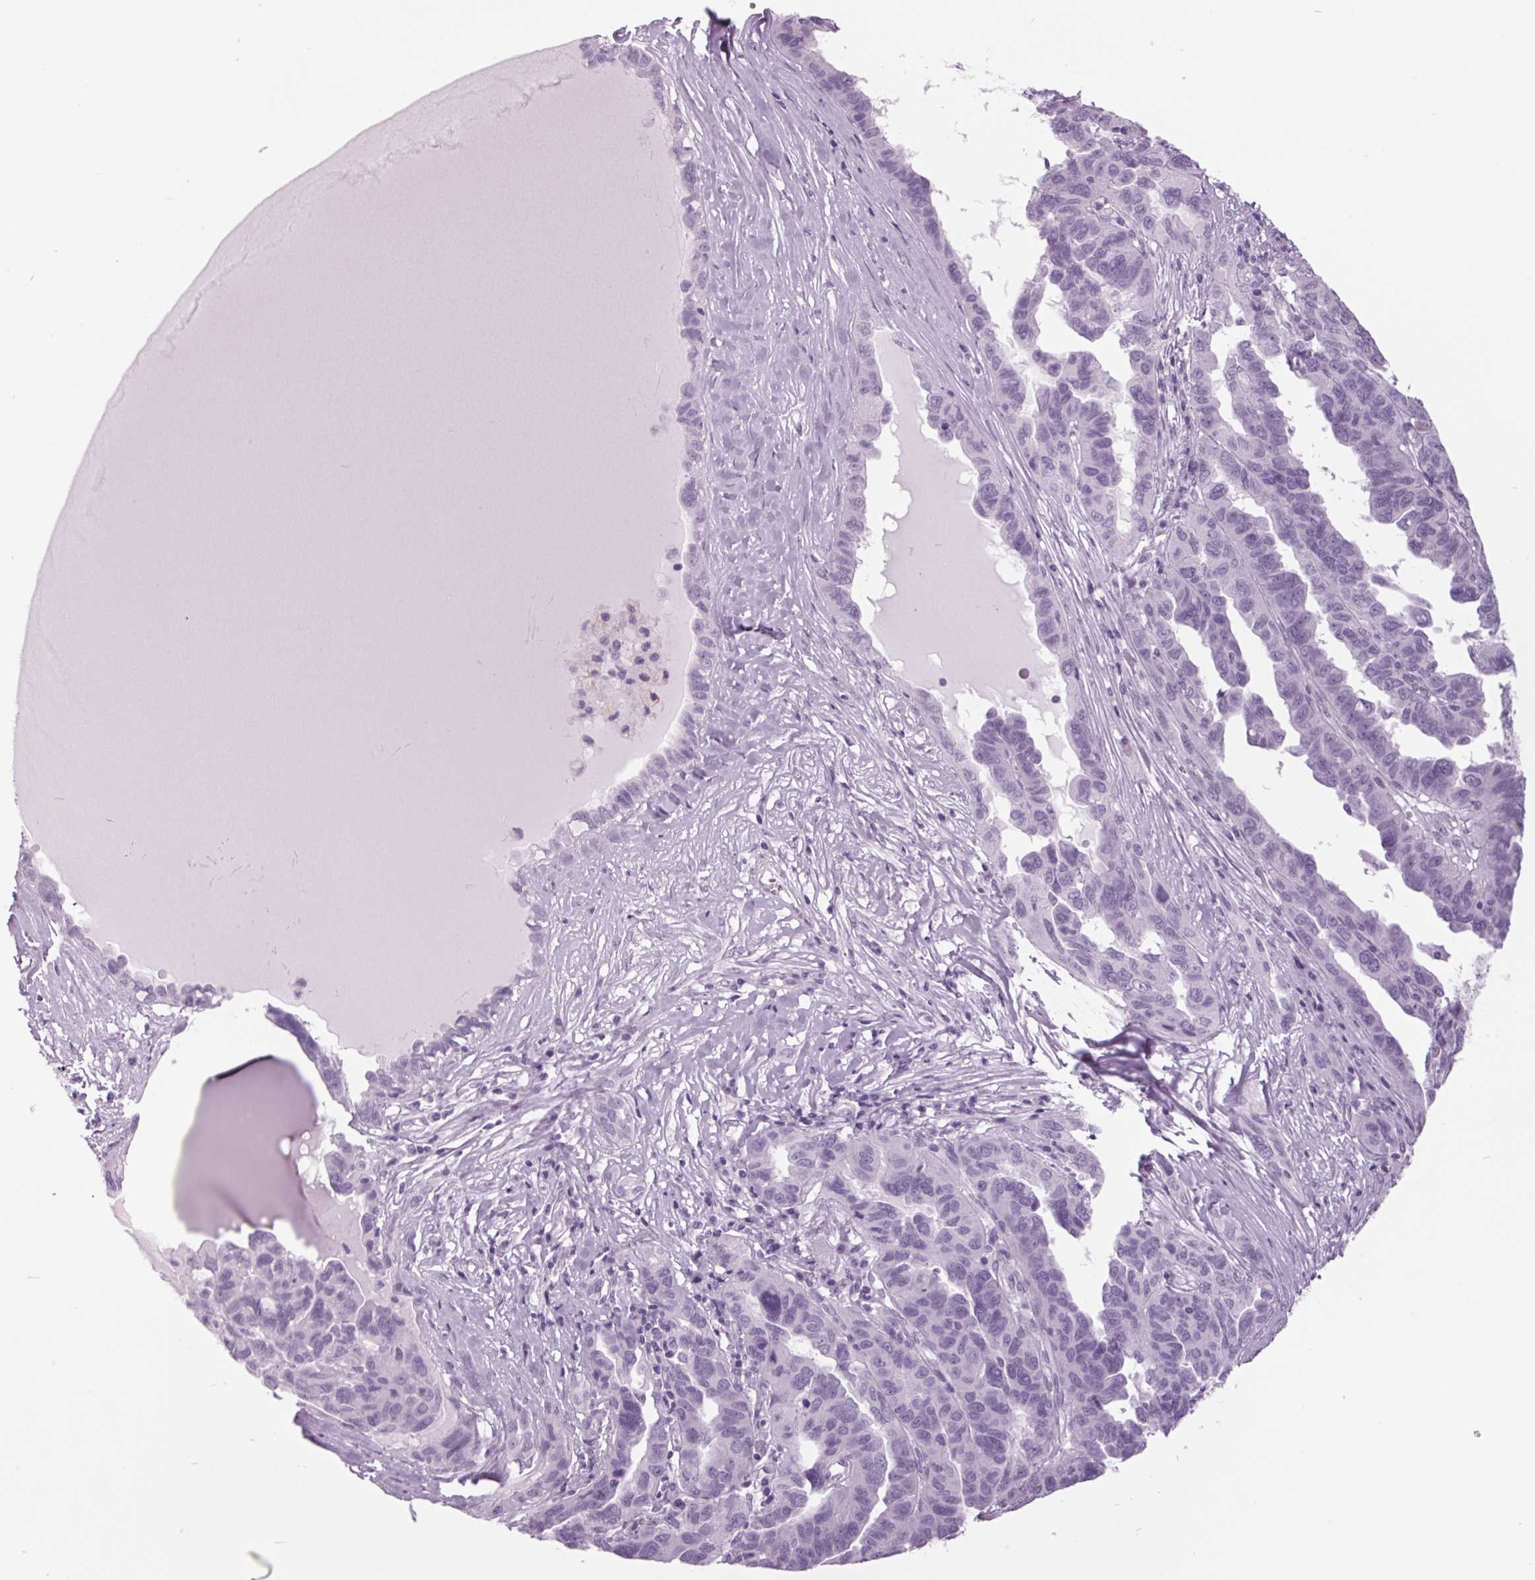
{"staining": {"intensity": "negative", "quantity": "none", "location": "none"}, "tissue": "ovarian cancer", "cell_type": "Tumor cells", "image_type": "cancer", "snomed": [{"axis": "morphology", "description": "Cystadenocarcinoma, serous, NOS"}, {"axis": "topography", "description": "Ovary"}], "caption": "Tumor cells show no significant expression in ovarian cancer (serous cystadenocarcinoma).", "gene": "ODAD2", "patient": {"sex": "female", "age": 64}}